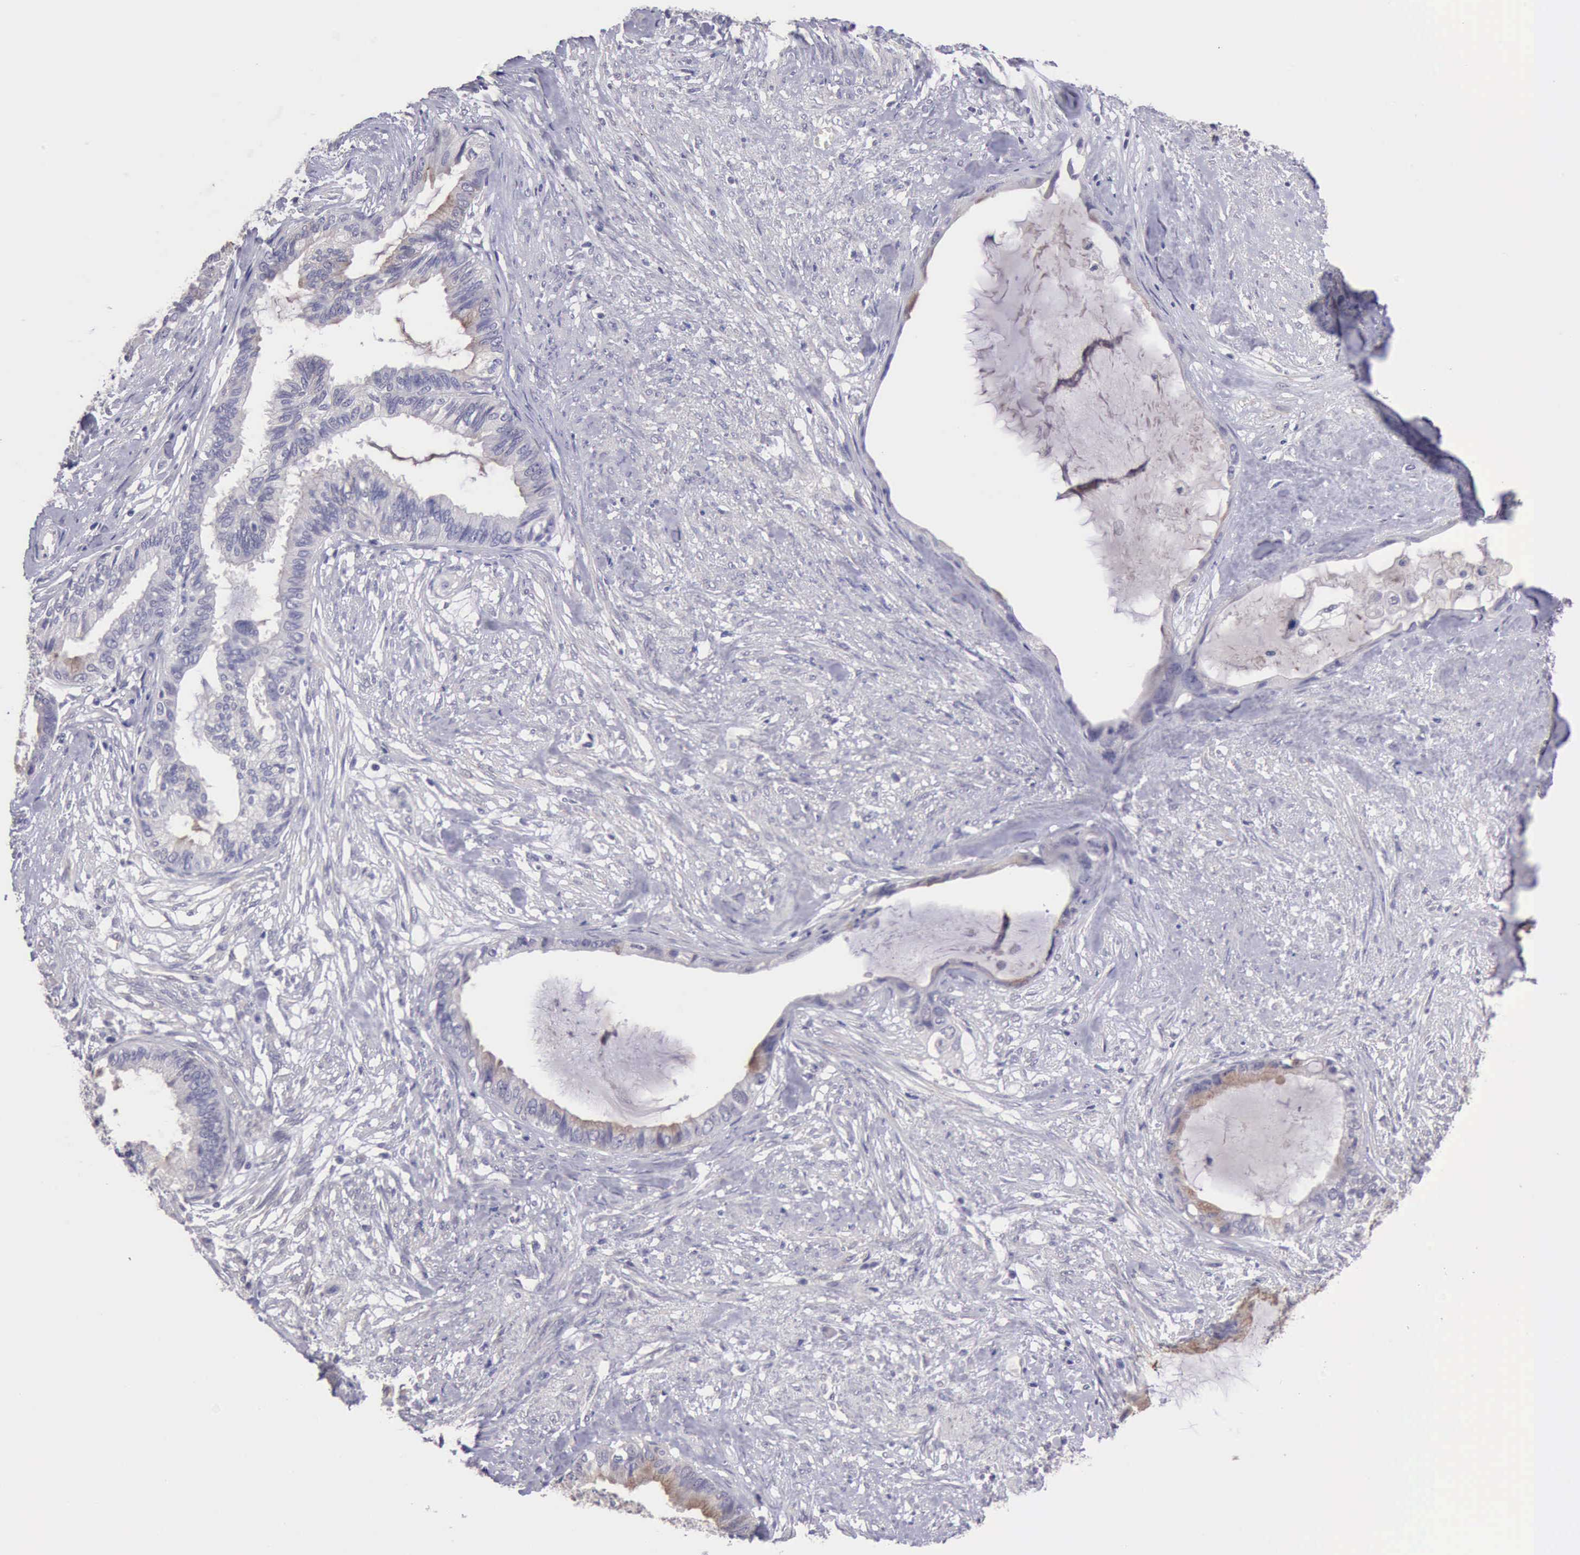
{"staining": {"intensity": "moderate", "quantity": "25%-75%", "location": "cytoplasmic/membranous"}, "tissue": "endometrial cancer", "cell_type": "Tumor cells", "image_type": "cancer", "snomed": [{"axis": "morphology", "description": "Adenocarcinoma, NOS"}, {"axis": "topography", "description": "Endometrium"}], "caption": "A brown stain highlights moderate cytoplasmic/membranous staining of a protein in adenocarcinoma (endometrial) tumor cells.", "gene": "KCND1", "patient": {"sex": "female", "age": 86}}